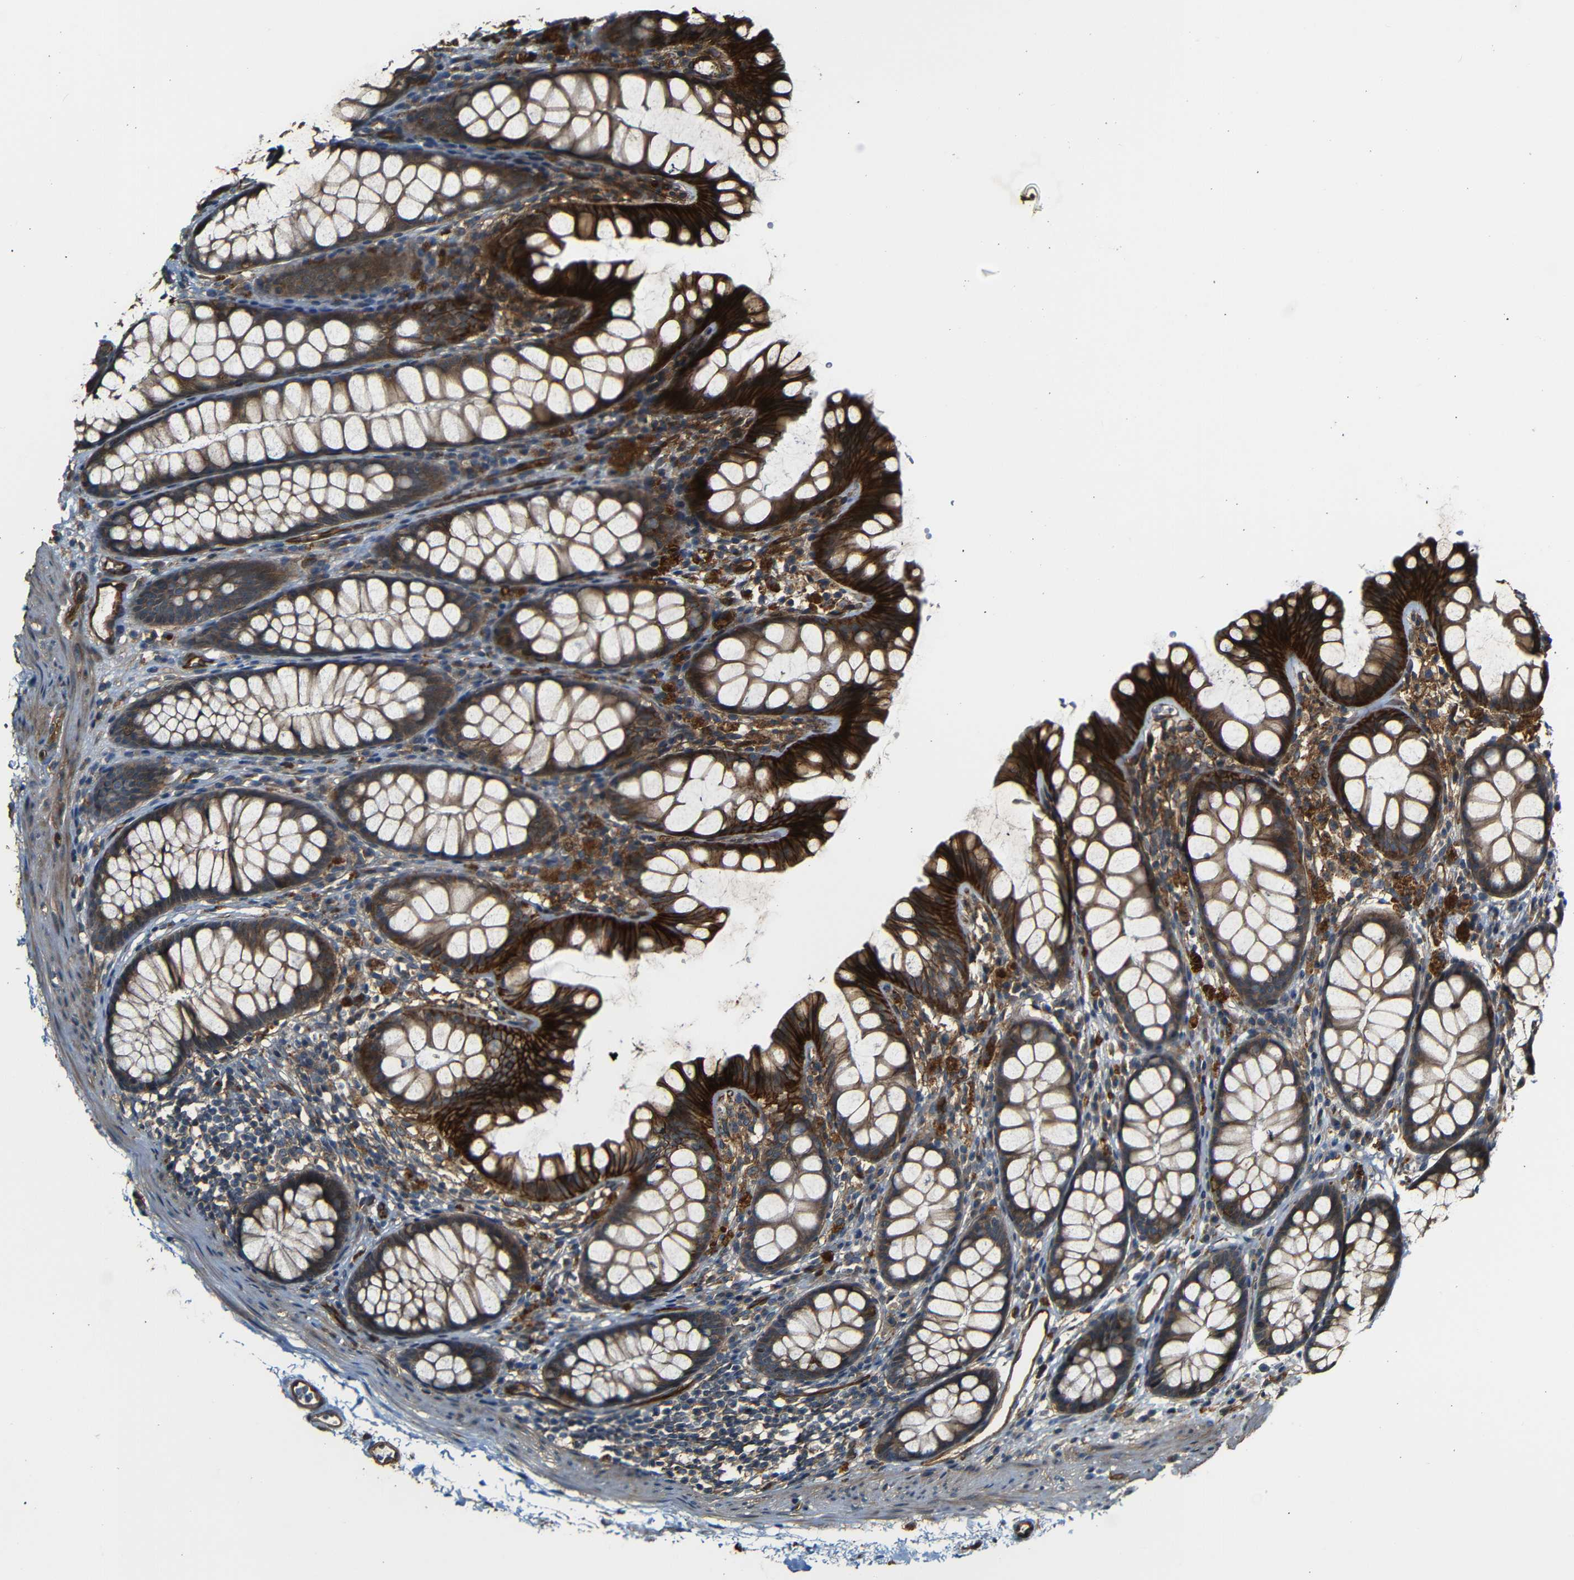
{"staining": {"intensity": "strong", "quantity": ">75%", "location": "cytoplasmic/membranous"}, "tissue": "colon", "cell_type": "Endothelial cells", "image_type": "normal", "snomed": [{"axis": "morphology", "description": "Normal tissue, NOS"}, {"axis": "topography", "description": "Colon"}], "caption": "High-power microscopy captured an immunohistochemistry (IHC) micrograph of unremarkable colon, revealing strong cytoplasmic/membranous positivity in about >75% of endothelial cells.", "gene": "RELL1", "patient": {"sex": "female", "age": 55}}